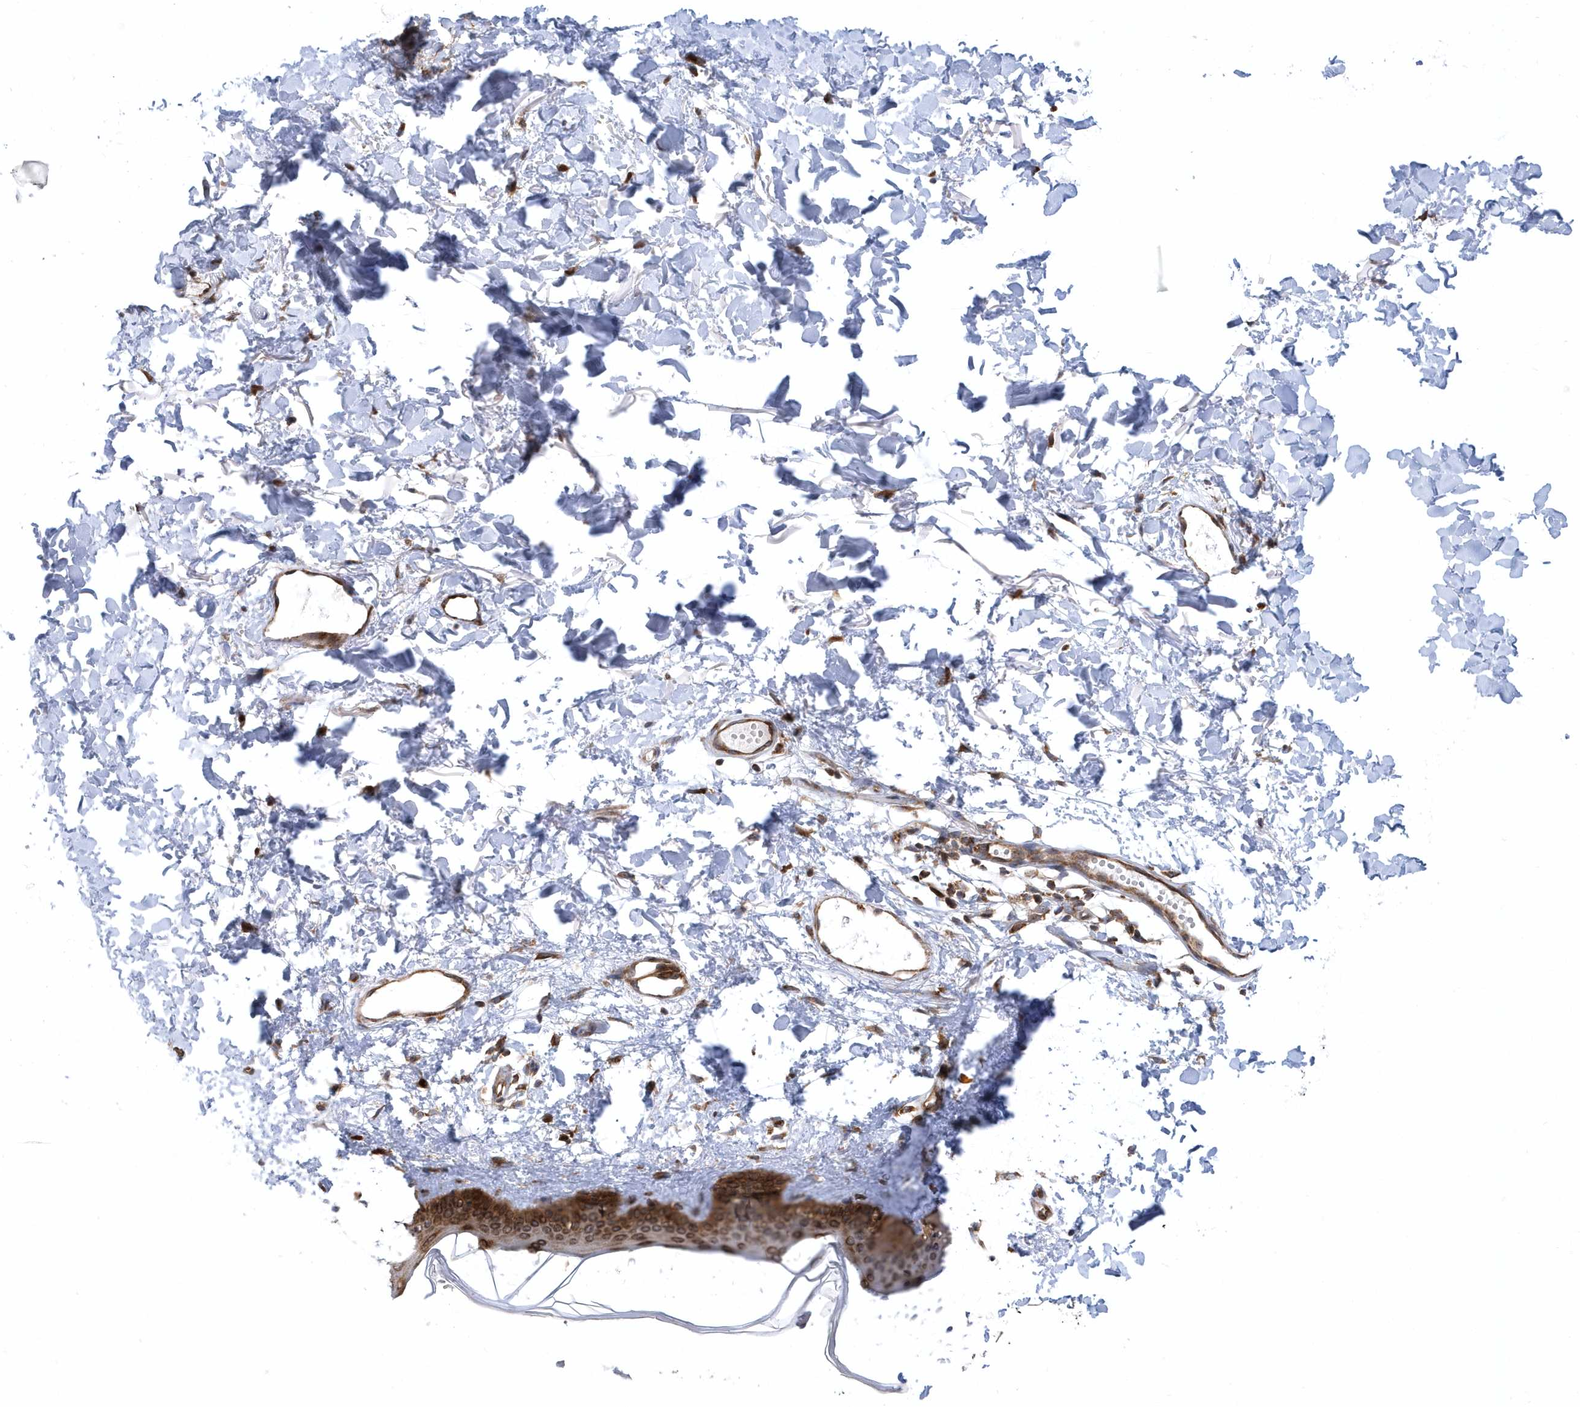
{"staining": {"intensity": "moderate", "quantity": "25%-75%", "location": "cytoplasmic/membranous"}, "tissue": "skin", "cell_type": "Fibroblasts", "image_type": "normal", "snomed": [{"axis": "morphology", "description": "Normal tissue, NOS"}, {"axis": "topography", "description": "Skin"}], "caption": "A brown stain highlights moderate cytoplasmic/membranous staining of a protein in fibroblasts of normal skin. (DAB (3,3'-diaminobenzidine) = brown stain, brightfield microscopy at high magnification).", "gene": "PHF1", "patient": {"sex": "female", "age": 58}}